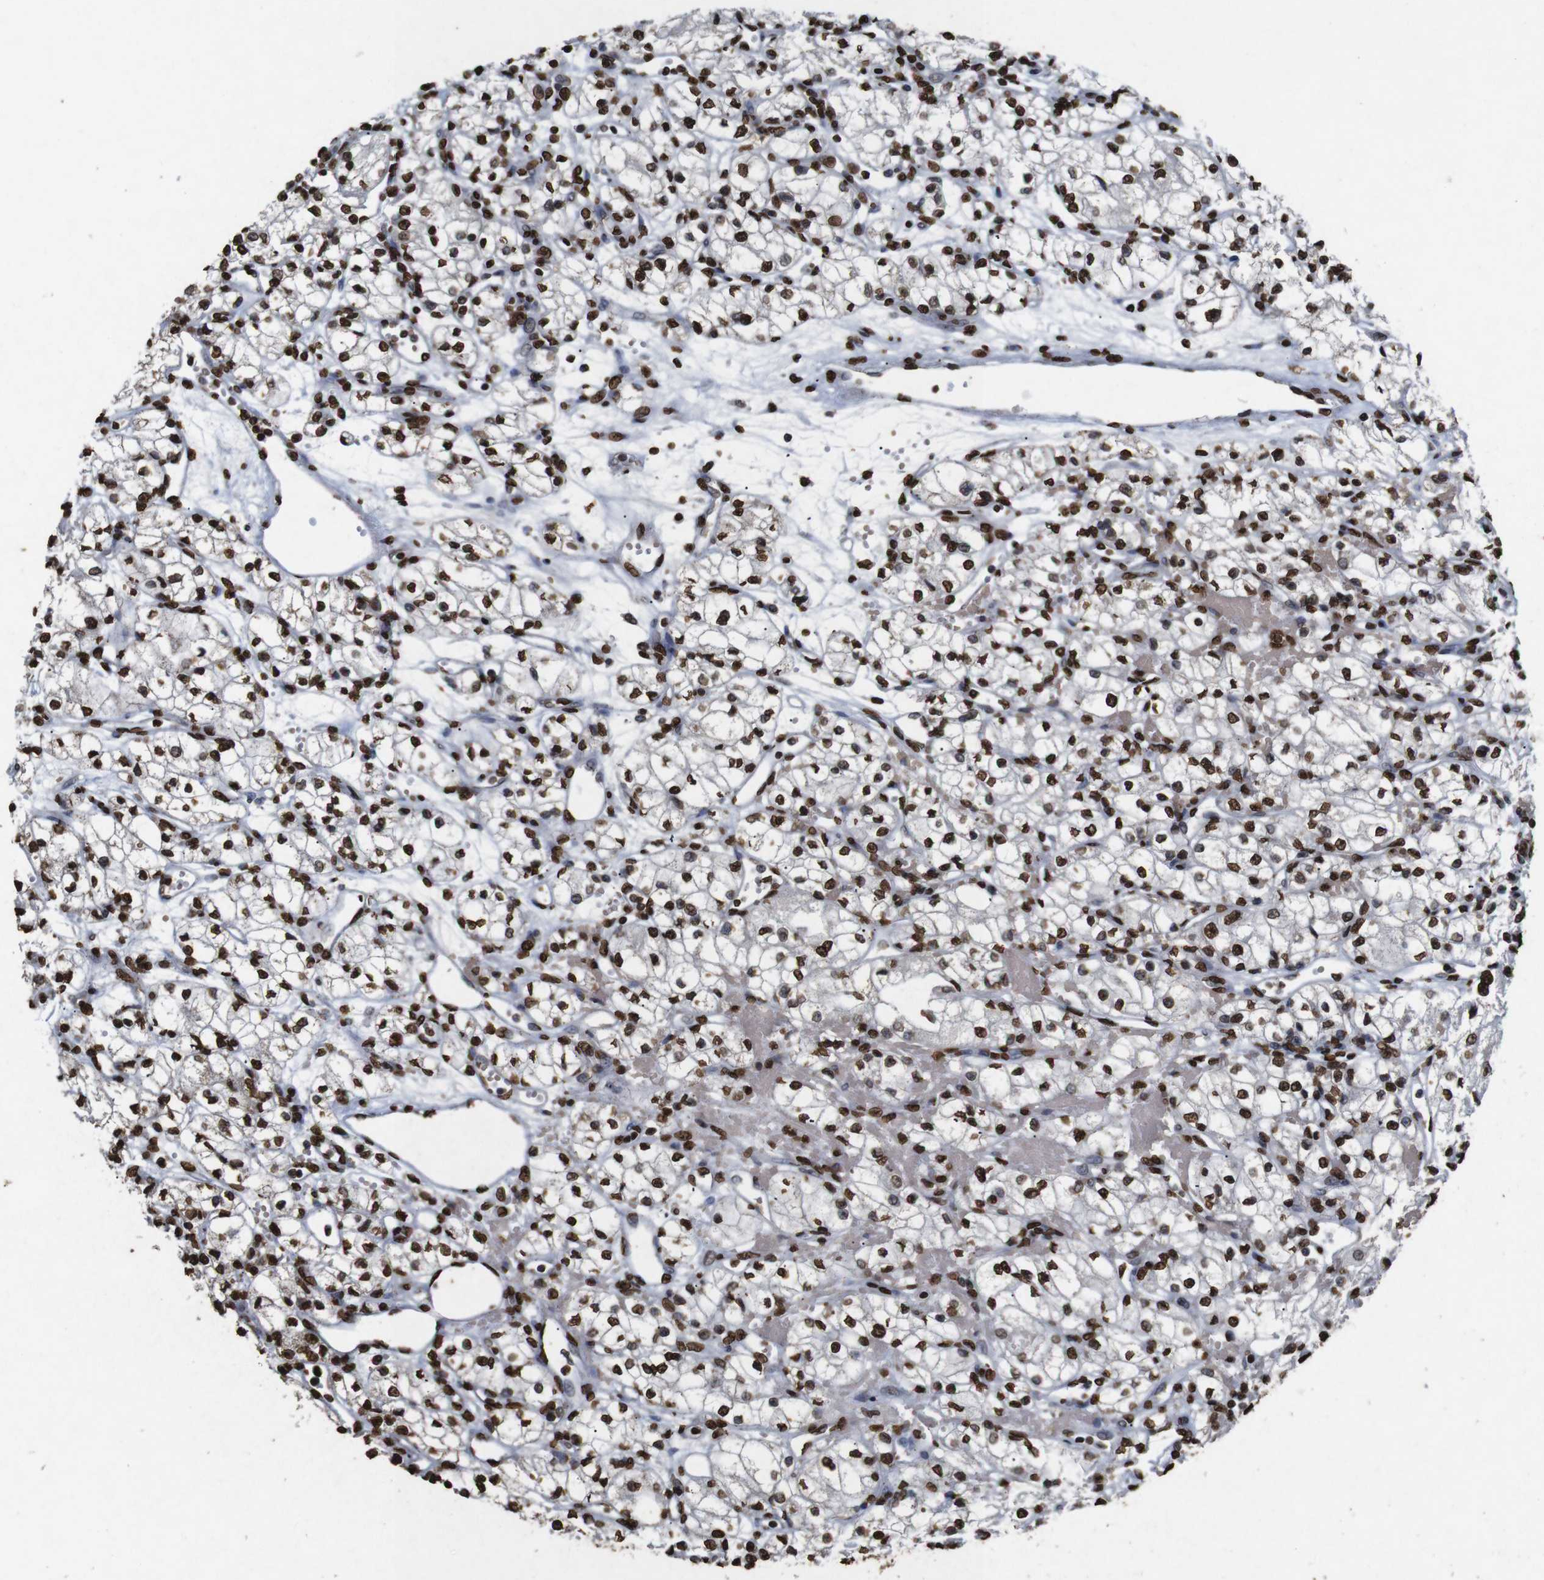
{"staining": {"intensity": "strong", "quantity": ">75%", "location": "nuclear"}, "tissue": "renal cancer", "cell_type": "Tumor cells", "image_type": "cancer", "snomed": [{"axis": "morphology", "description": "Normal tissue, NOS"}, {"axis": "morphology", "description": "Adenocarcinoma, NOS"}, {"axis": "topography", "description": "Kidney"}], "caption": "Immunohistochemical staining of renal adenocarcinoma reveals high levels of strong nuclear protein positivity in approximately >75% of tumor cells.", "gene": "MDM2", "patient": {"sex": "male", "age": 59}}